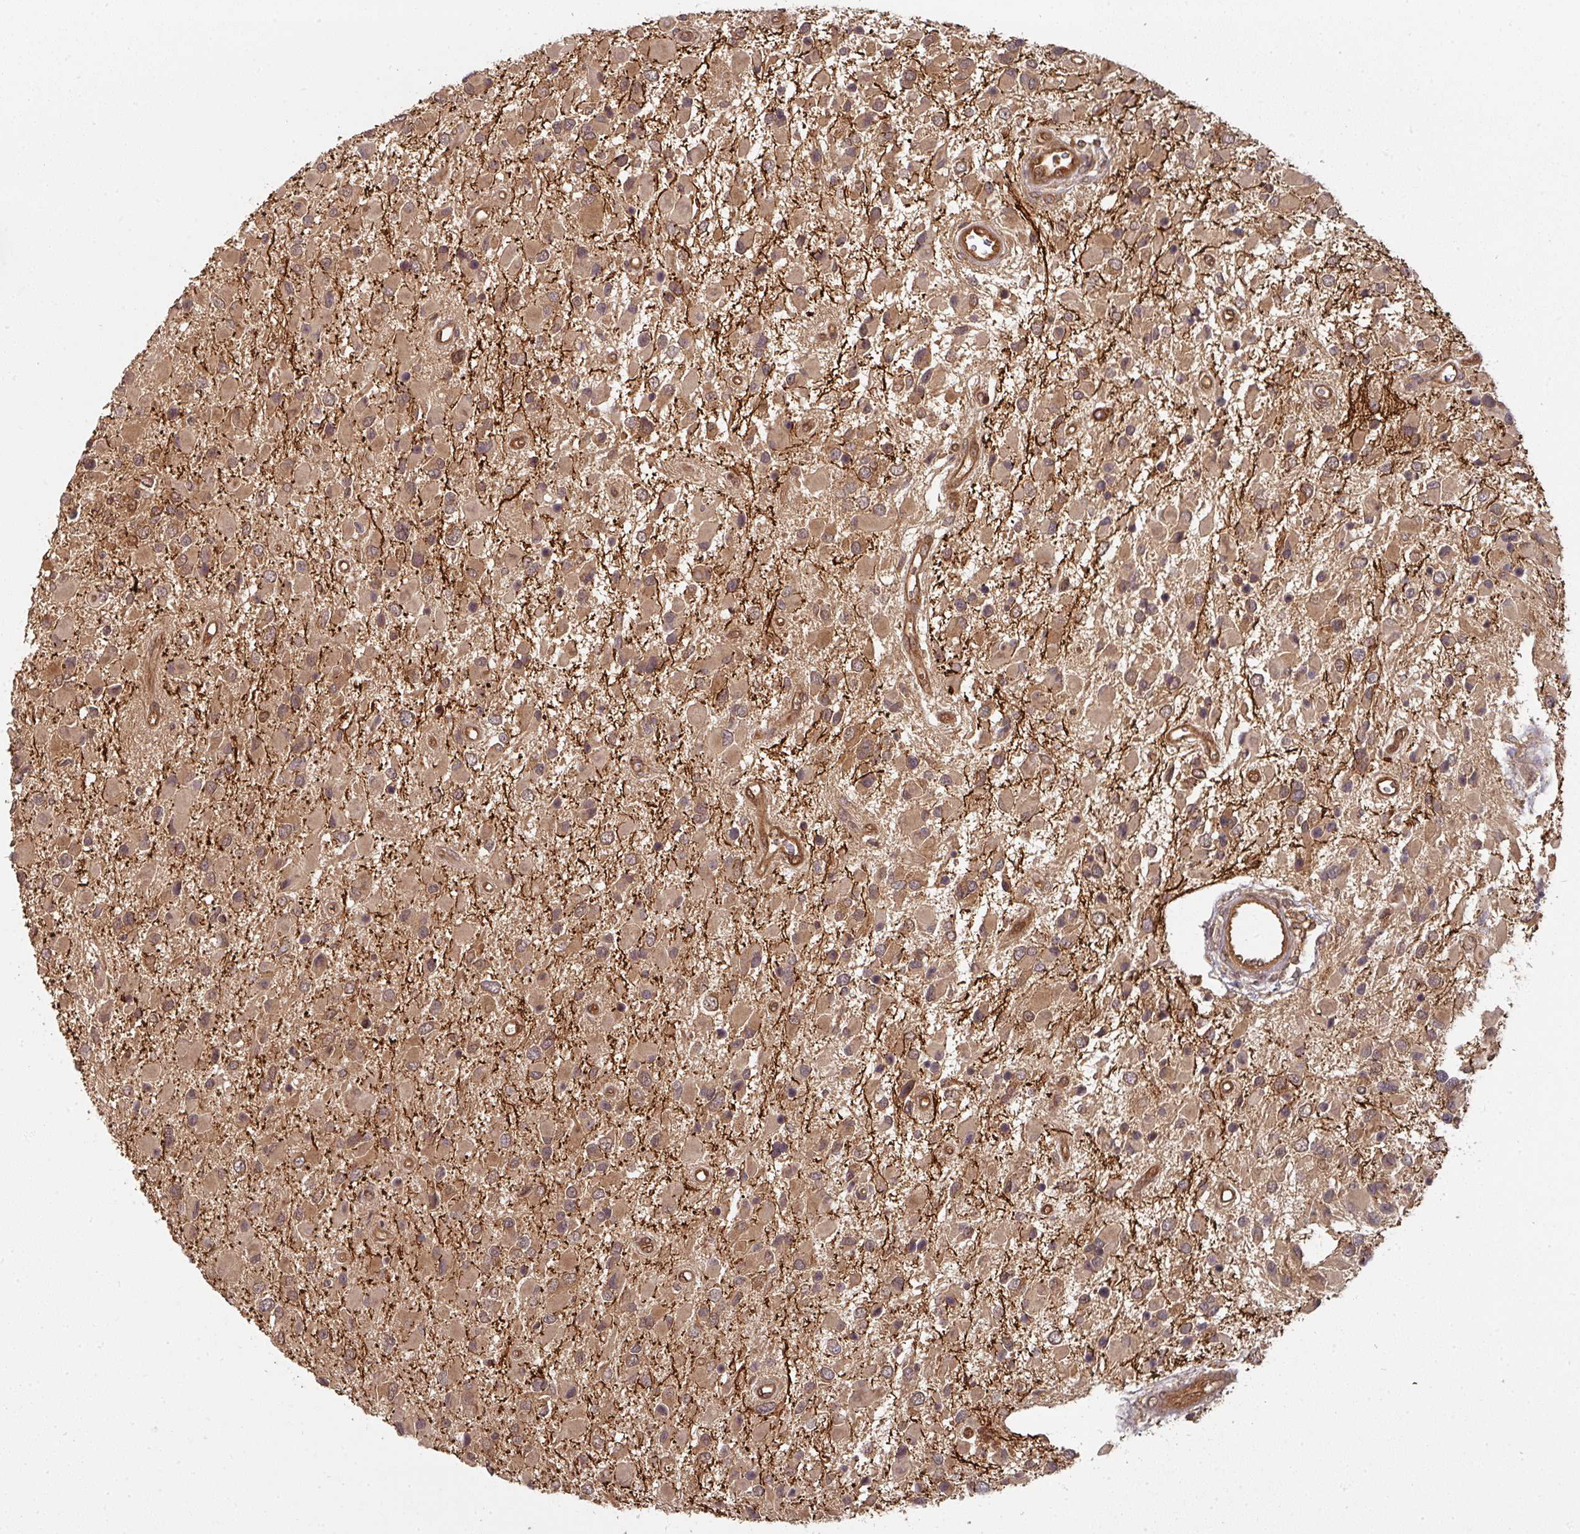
{"staining": {"intensity": "moderate", "quantity": ">75%", "location": "cytoplasmic/membranous"}, "tissue": "glioma", "cell_type": "Tumor cells", "image_type": "cancer", "snomed": [{"axis": "morphology", "description": "Glioma, malignant, High grade"}, {"axis": "topography", "description": "Brain"}], "caption": "There is medium levels of moderate cytoplasmic/membranous staining in tumor cells of high-grade glioma (malignant), as demonstrated by immunohistochemical staining (brown color).", "gene": "EIF4EBP2", "patient": {"sex": "male", "age": 53}}